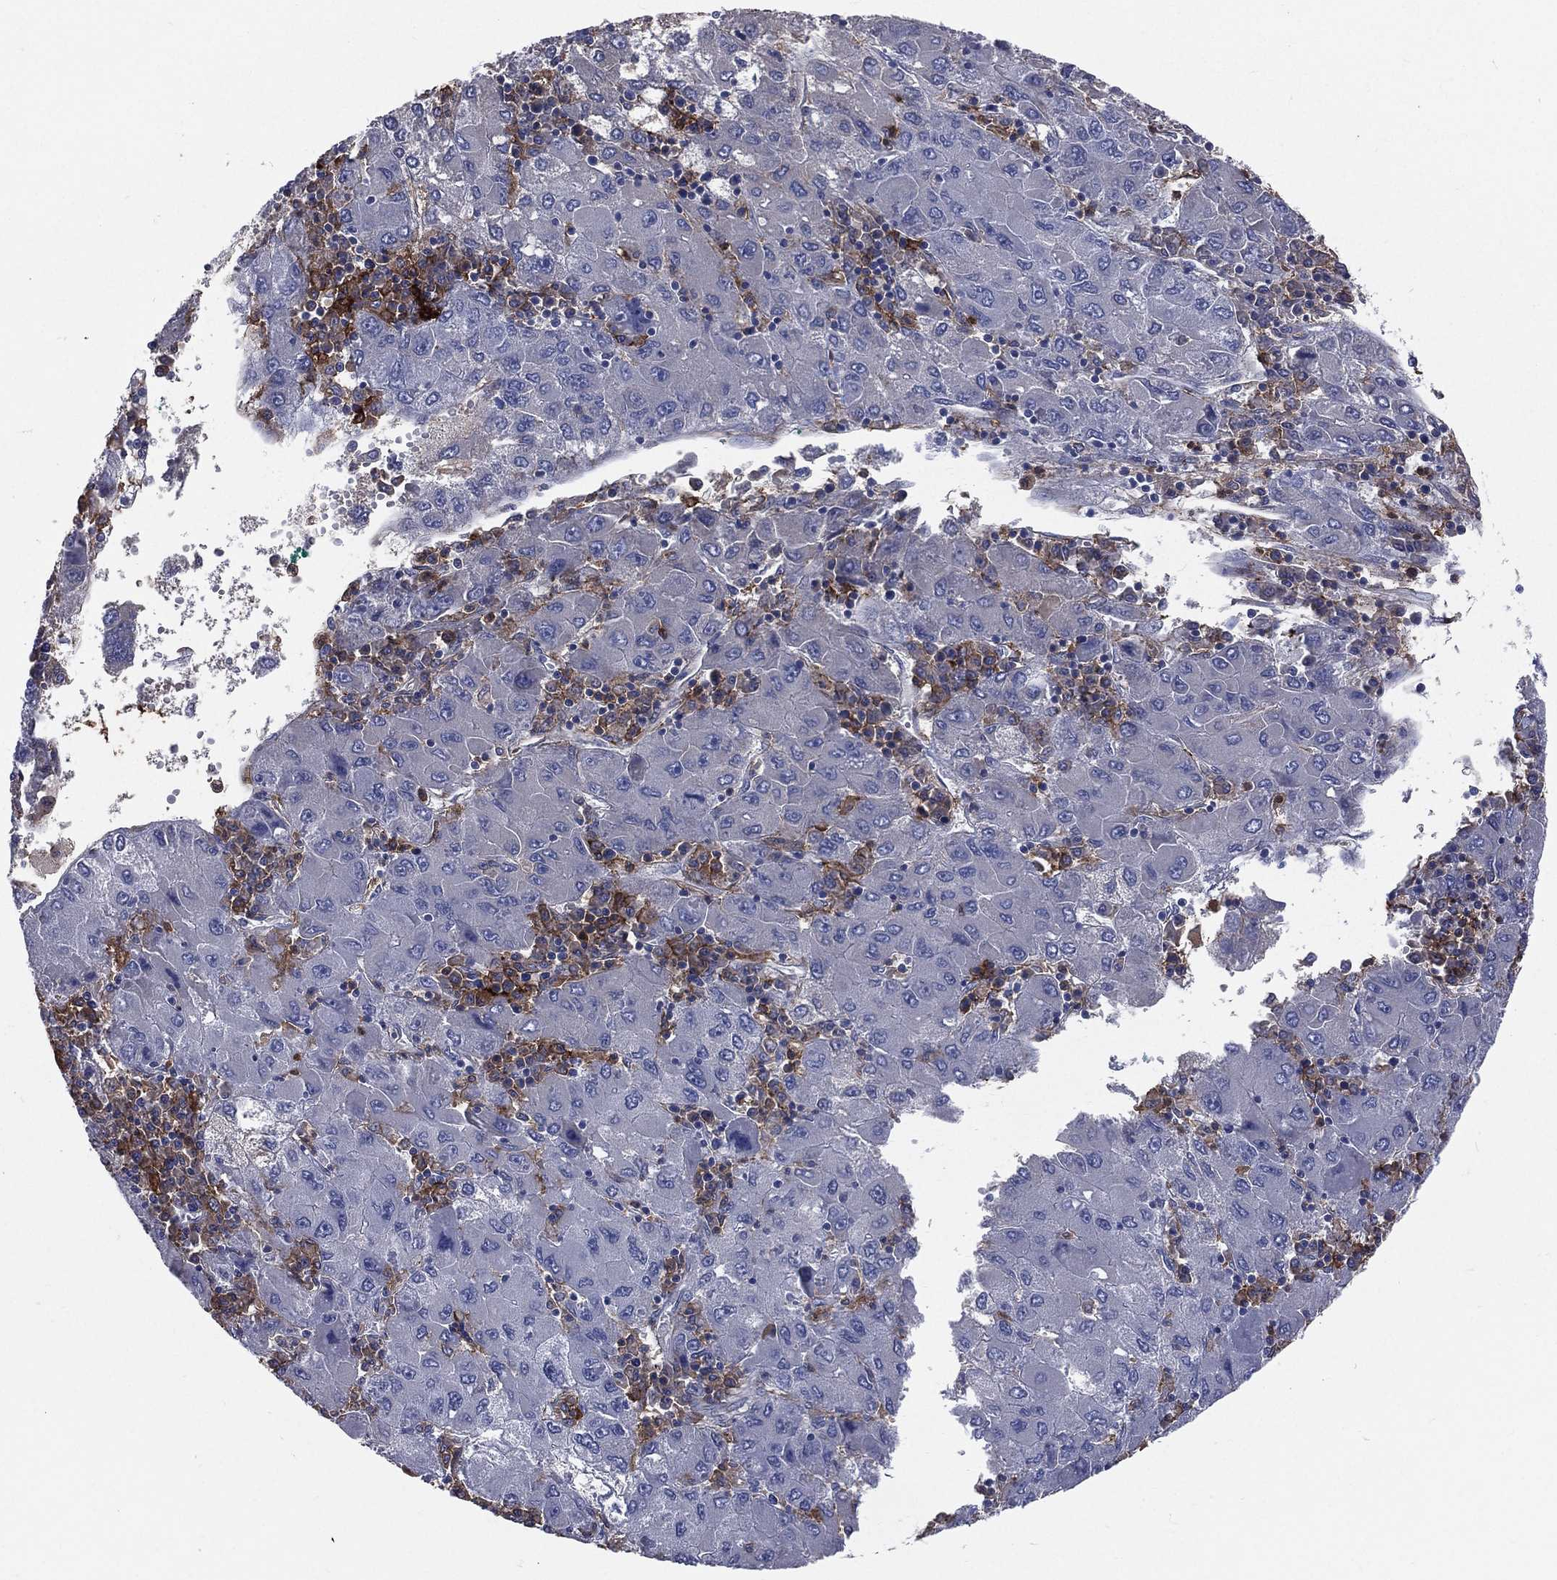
{"staining": {"intensity": "negative", "quantity": "none", "location": "none"}, "tissue": "liver cancer", "cell_type": "Tumor cells", "image_type": "cancer", "snomed": [{"axis": "morphology", "description": "Carcinoma, Hepatocellular, NOS"}, {"axis": "topography", "description": "Liver"}], "caption": "IHC of human hepatocellular carcinoma (liver) reveals no positivity in tumor cells.", "gene": "BASP1", "patient": {"sex": "male", "age": 75}}